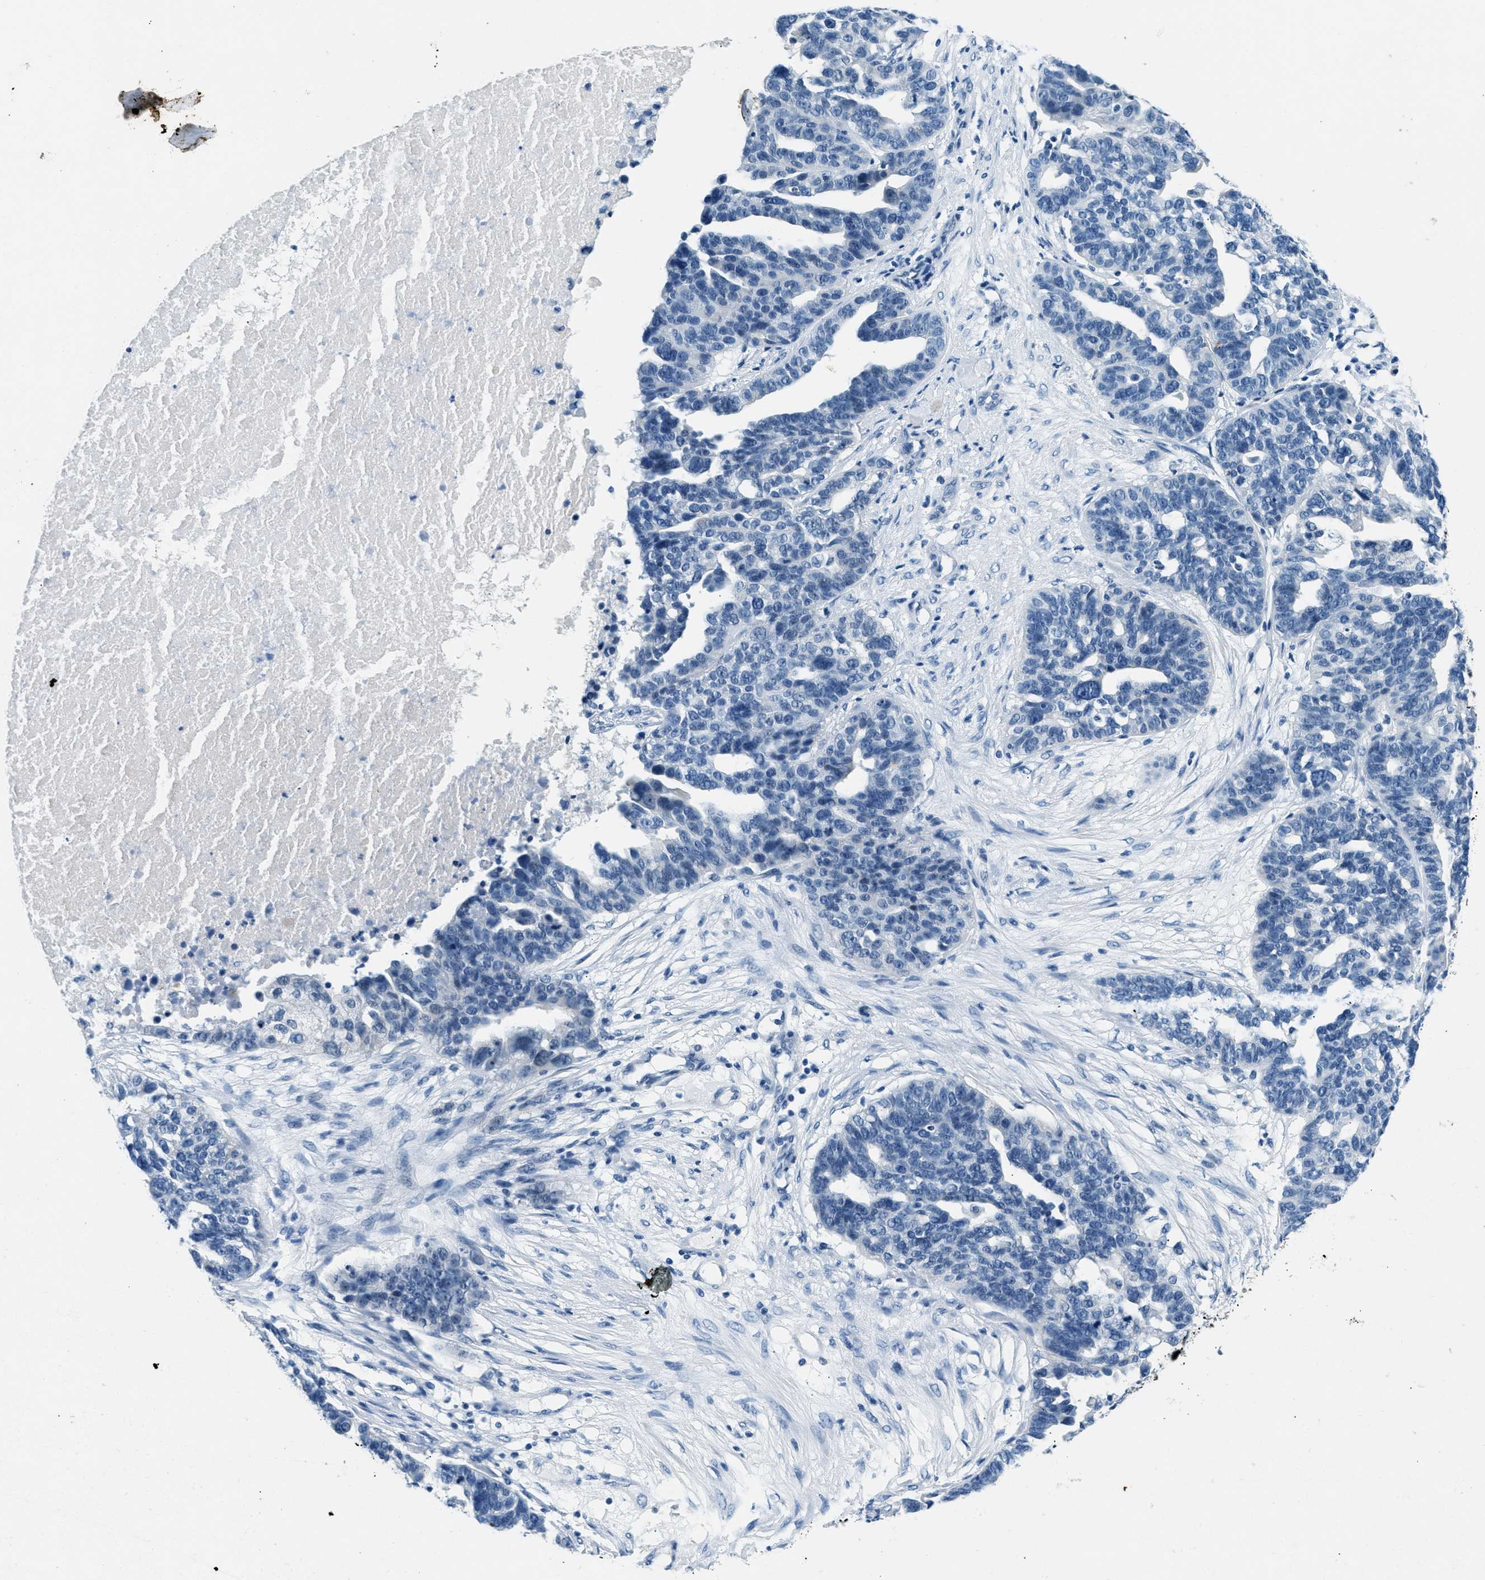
{"staining": {"intensity": "negative", "quantity": "none", "location": "none"}, "tissue": "ovarian cancer", "cell_type": "Tumor cells", "image_type": "cancer", "snomed": [{"axis": "morphology", "description": "Cystadenocarcinoma, serous, NOS"}, {"axis": "topography", "description": "Ovary"}], "caption": "Tumor cells show no significant expression in ovarian cancer.", "gene": "CFAP20", "patient": {"sex": "female", "age": 59}}